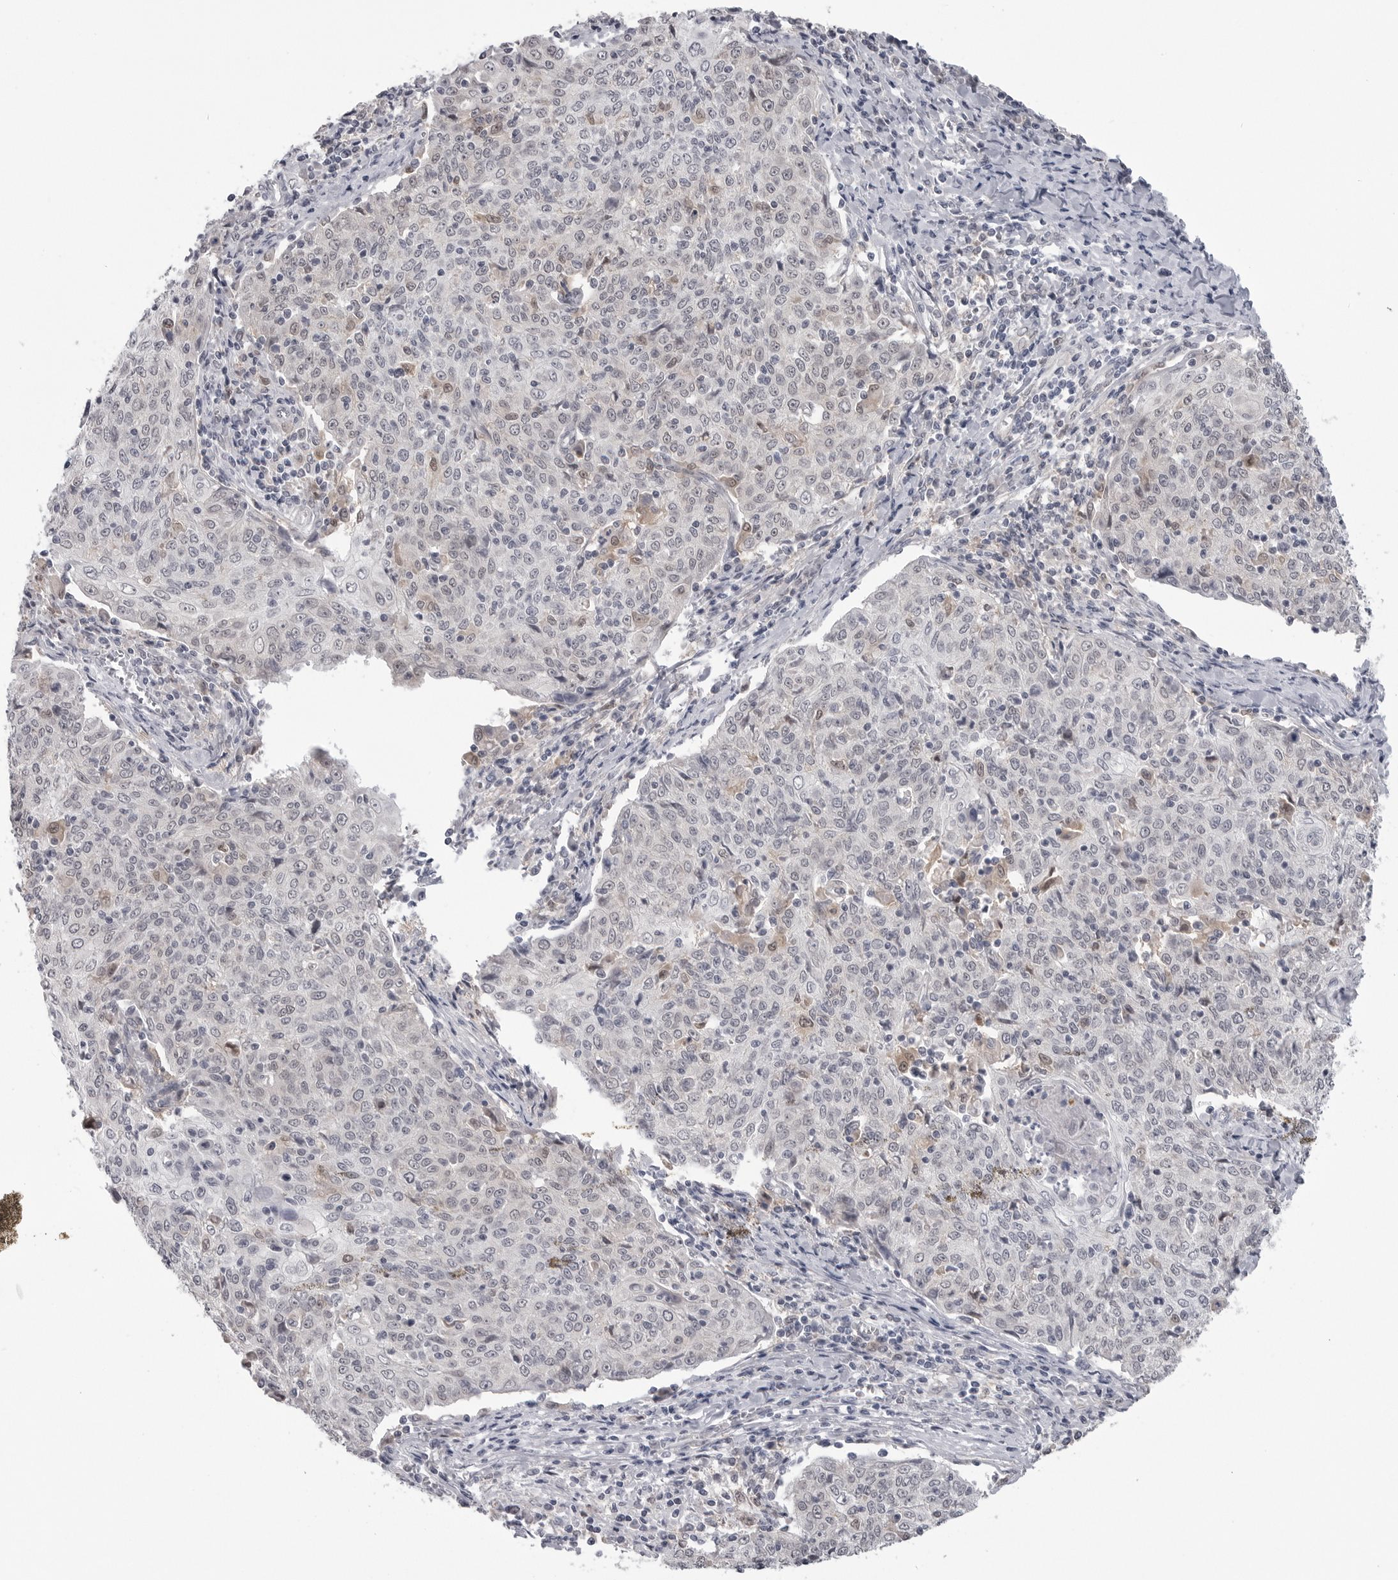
{"staining": {"intensity": "negative", "quantity": "none", "location": "none"}, "tissue": "cervical cancer", "cell_type": "Tumor cells", "image_type": "cancer", "snomed": [{"axis": "morphology", "description": "Squamous cell carcinoma, NOS"}, {"axis": "topography", "description": "Cervix"}], "caption": "Immunohistochemical staining of cervical cancer demonstrates no significant positivity in tumor cells. The staining was performed using DAB to visualize the protein expression in brown, while the nuclei were stained in blue with hematoxylin (Magnification: 20x).", "gene": "PNPO", "patient": {"sex": "female", "age": 48}}